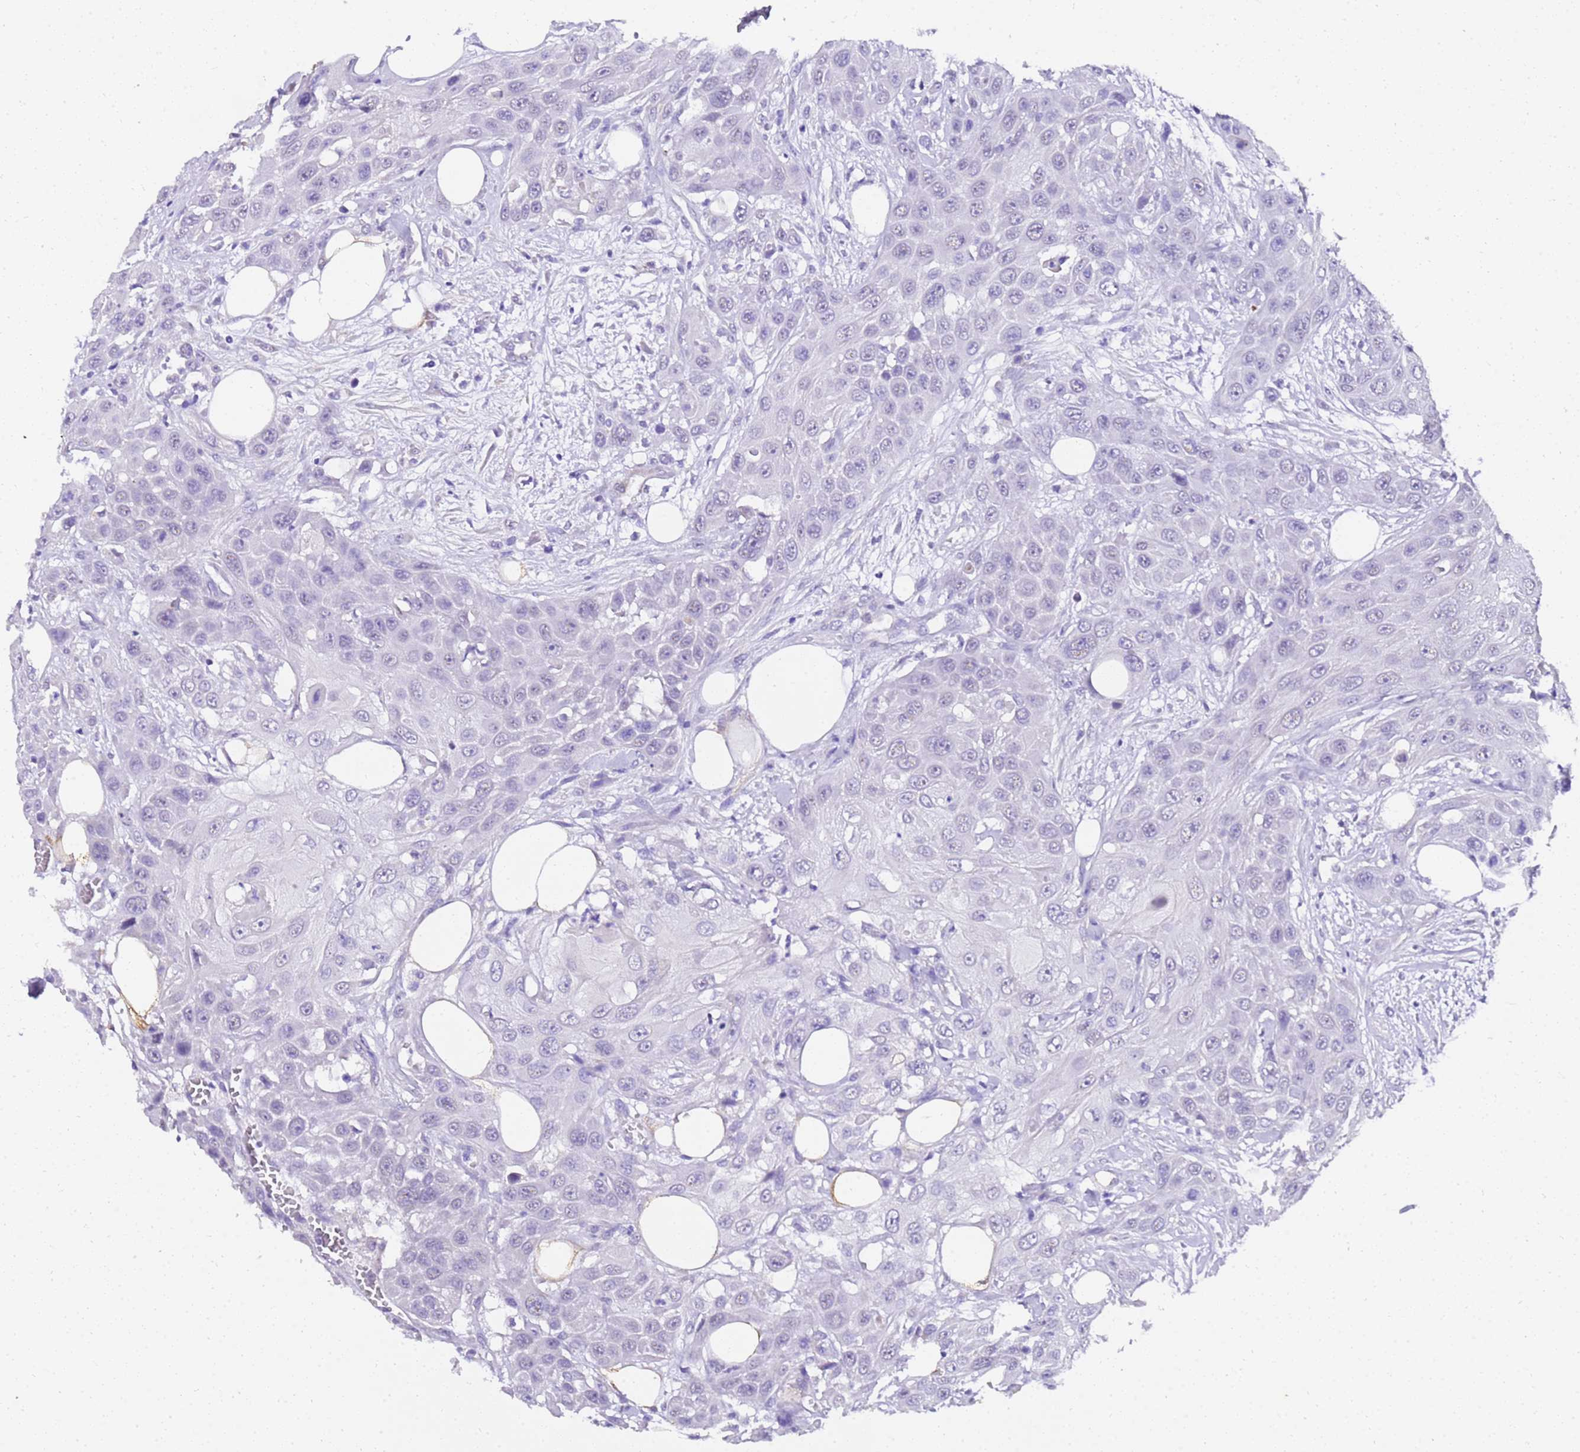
{"staining": {"intensity": "negative", "quantity": "none", "location": "none"}, "tissue": "head and neck cancer", "cell_type": "Tumor cells", "image_type": "cancer", "snomed": [{"axis": "morphology", "description": "Squamous cell carcinoma, NOS"}, {"axis": "topography", "description": "Head-Neck"}], "caption": "This image is of head and neck squamous cell carcinoma stained with IHC to label a protein in brown with the nuclei are counter-stained blue. There is no expression in tumor cells.", "gene": "HSPB6", "patient": {"sex": "male", "age": 81}}